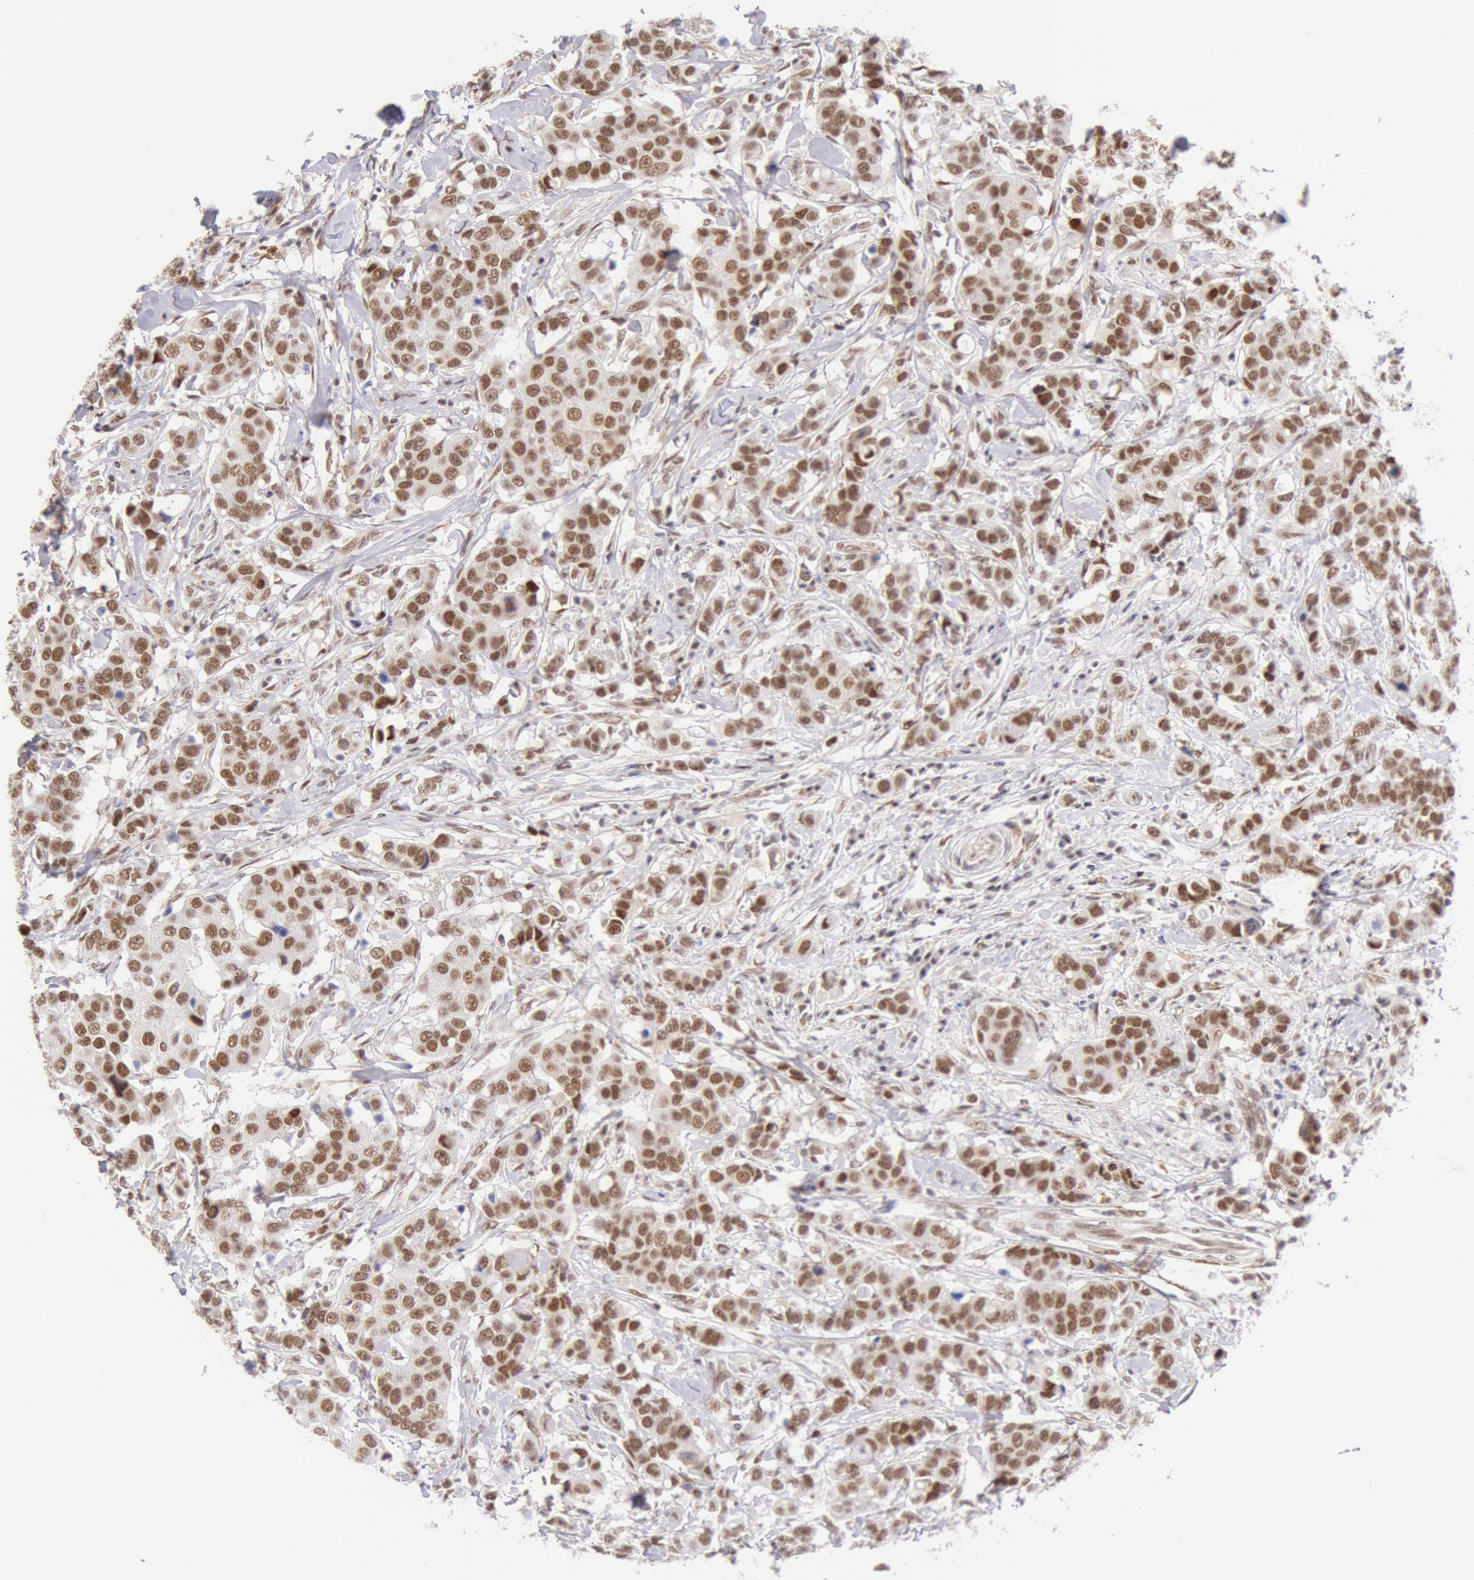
{"staining": {"intensity": "moderate", "quantity": ">75%", "location": "nuclear"}, "tissue": "breast cancer", "cell_type": "Tumor cells", "image_type": "cancer", "snomed": [{"axis": "morphology", "description": "Duct carcinoma"}, {"axis": "topography", "description": "Breast"}], "caption": "Infiltrating ductal carcinoma (breast) stained for a protein (brown) demonstrates moderate nuclear positive positivity in approximately >75% of tumor cells.", "gene": "CDKN2B", "patient": {"sex": "female", "age": 27}}